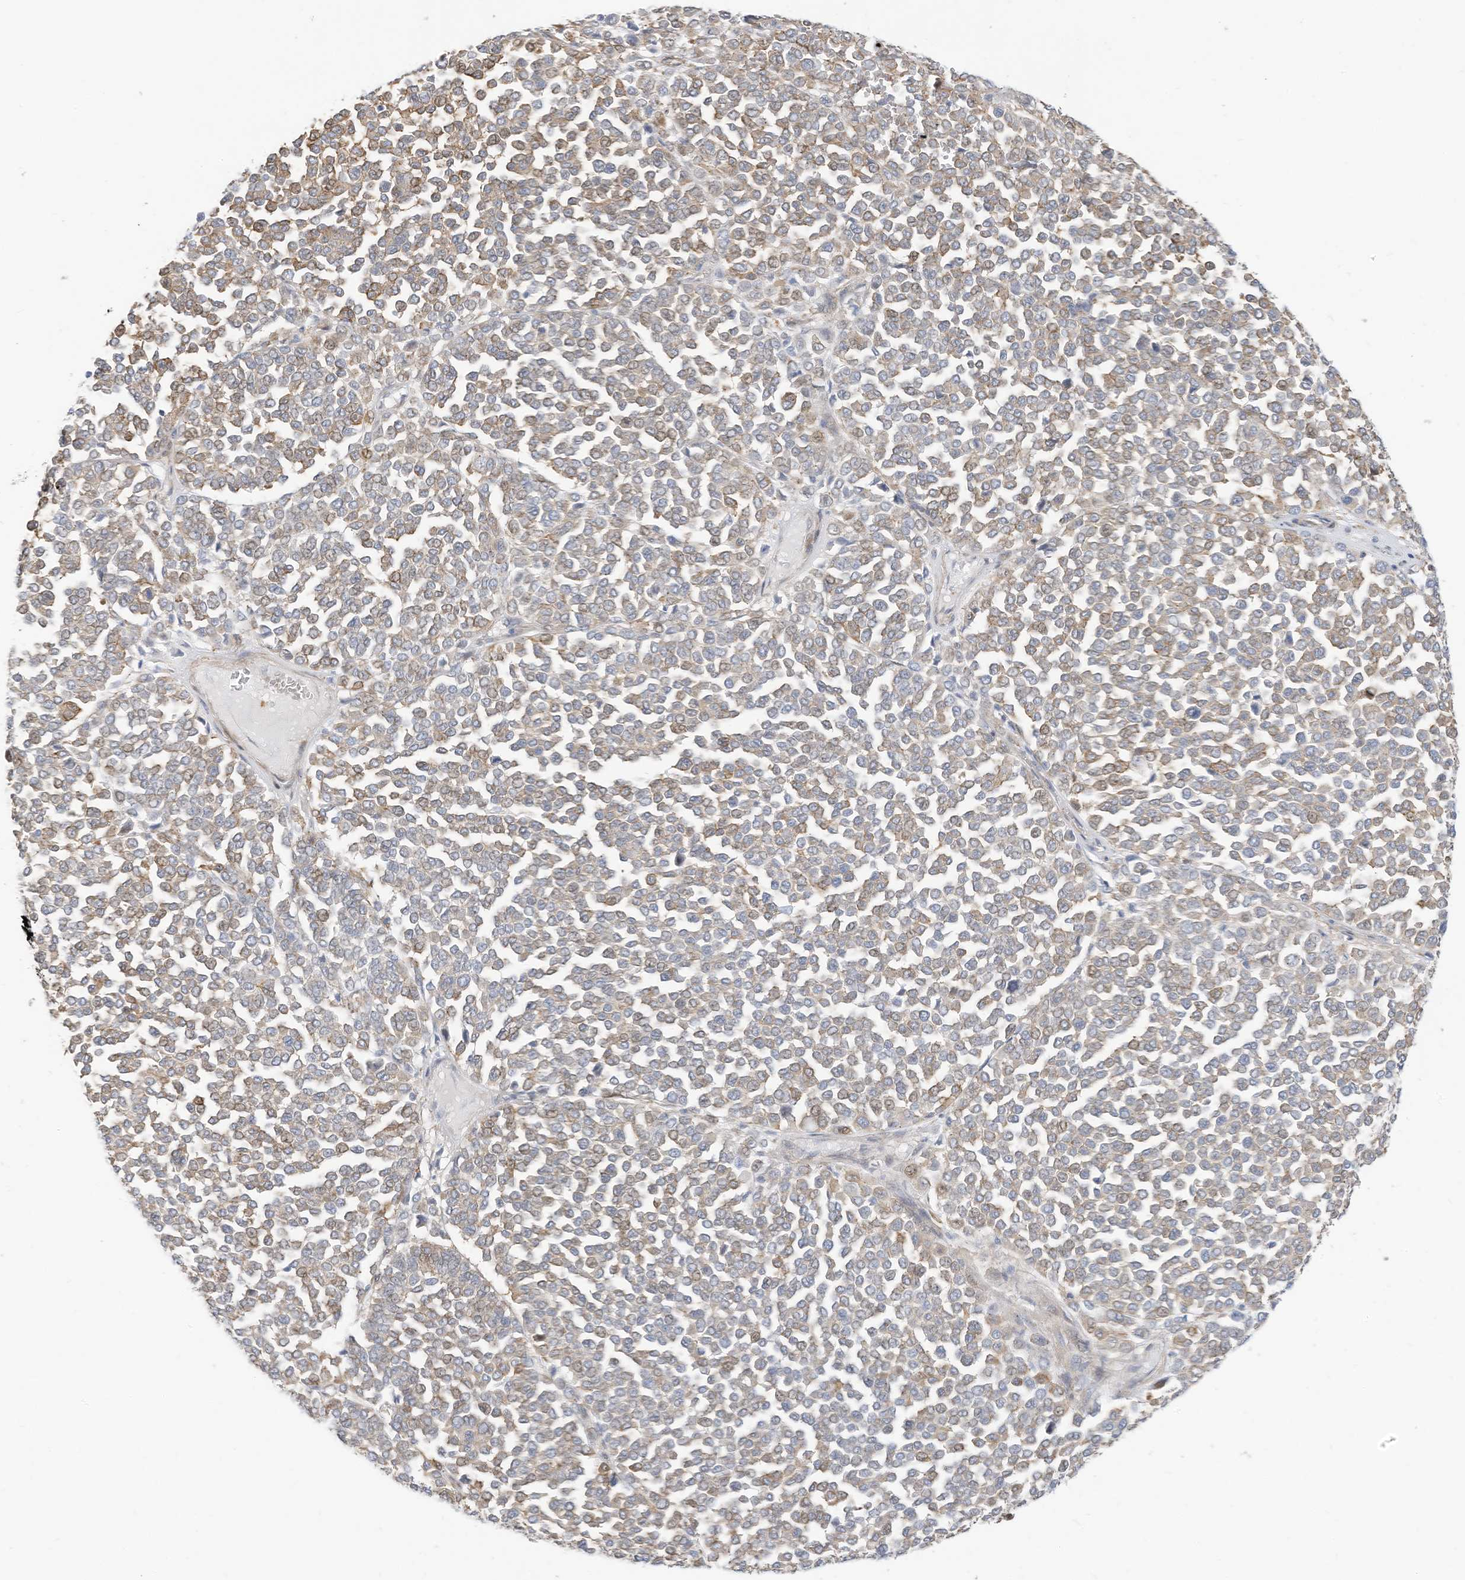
{"staining": {"intensity": "weak", "quantity": "25%-75%", "location": "cytoplasmic/membranous"}, "tissue": "melanoma", "cell_type": "Tumor cells", "image_type": "cancer", "snomed": [{"axis": "morphology", "description": "Malignant melanoma, Metastatic site"}, {"axis": "topography", "description": "Pancreas"}], "caption": "A photomicrograph of human melanoma stained for a protein displays weak cytoplasmic/membranous brown staining in tumor cells.", "gene": "ATP13A1", "patient": {"sex": "female", "age": 30}}